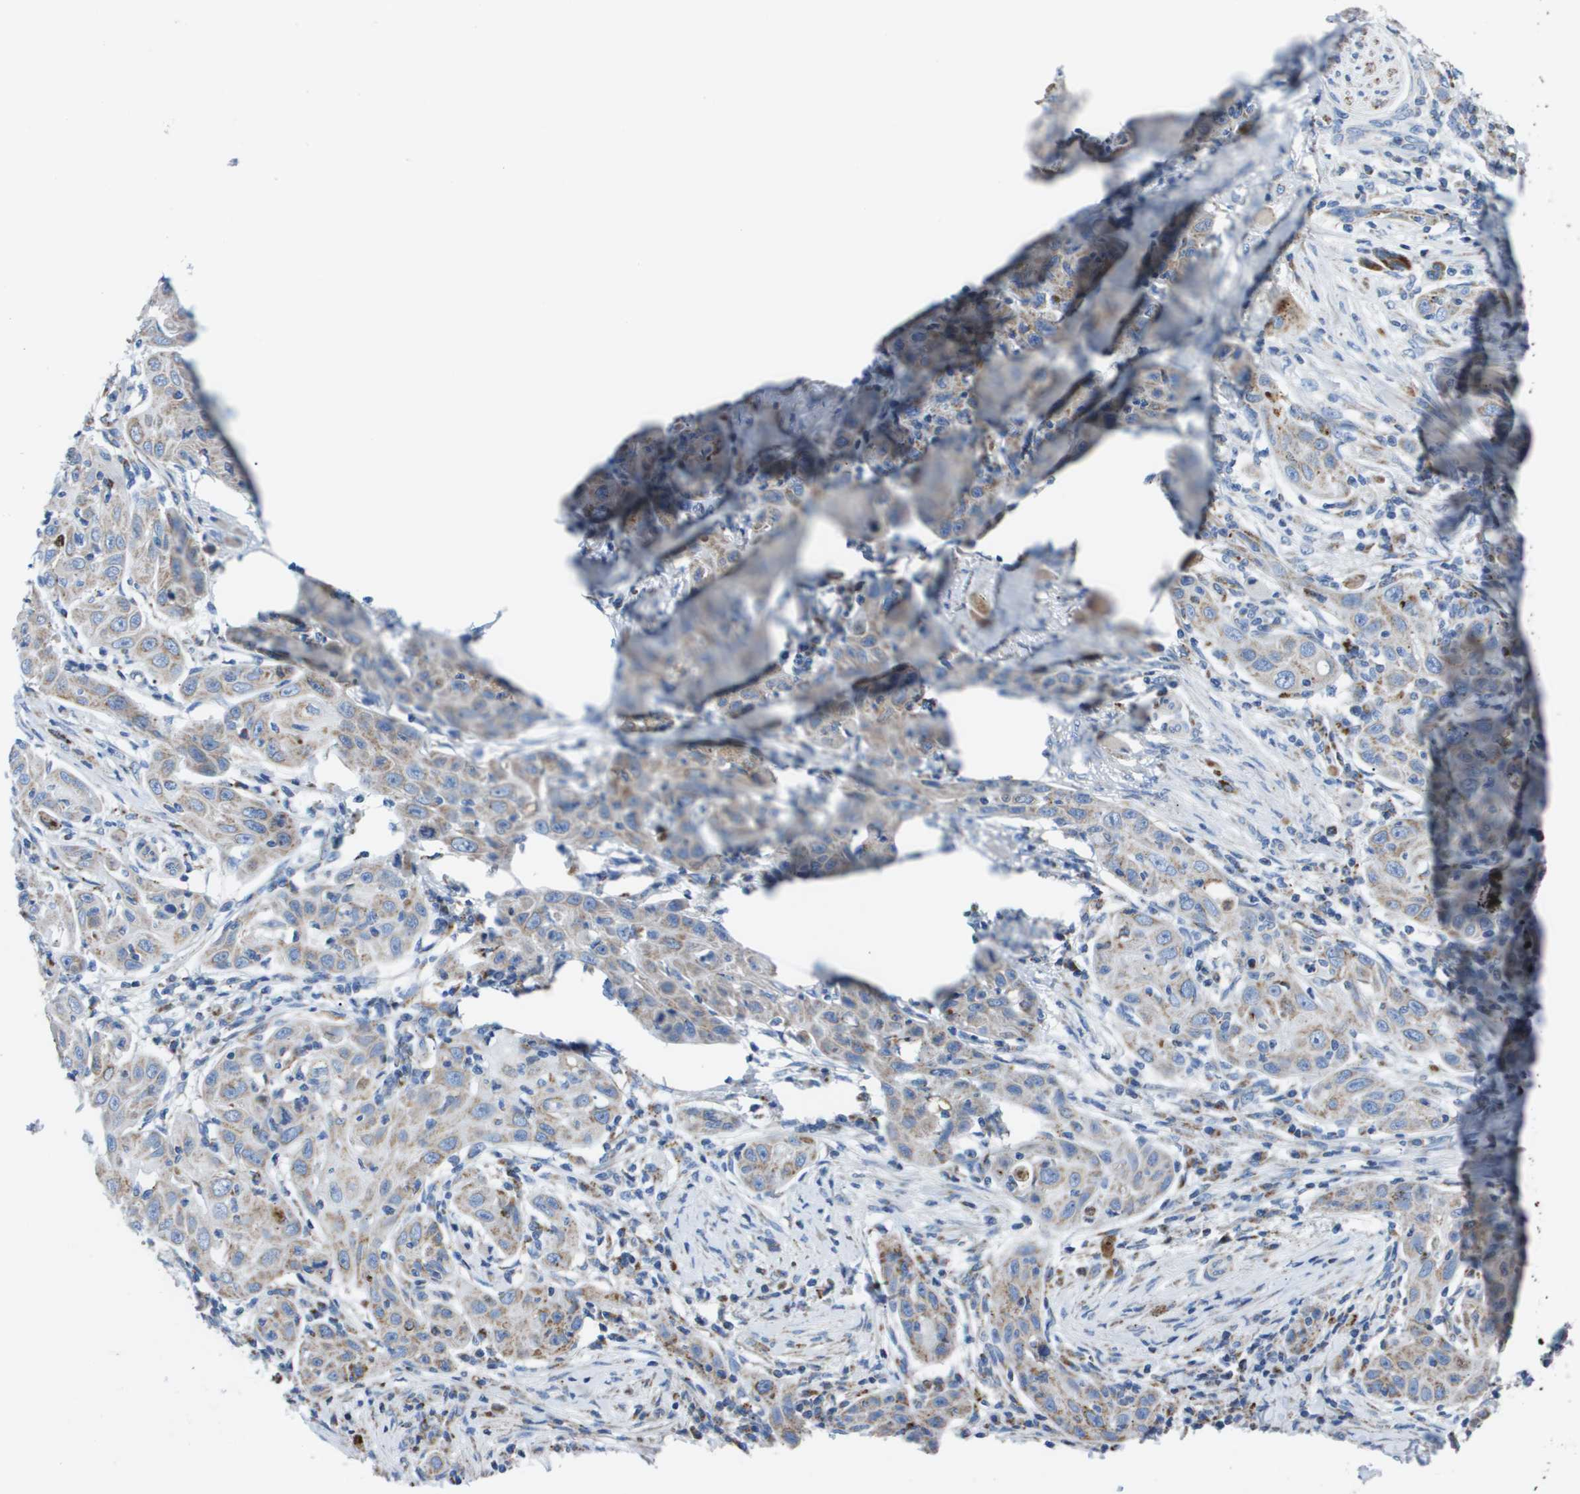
{"staining": {"intensity": "weak", "quantity": "25%-75%", "location": "cytoplasmic/membranous"}, "tissue": "skin cancer", "cell_type": "Tumor cells", "image_type": "cancer", "snomed": [{"axis": "morphology", "description": "Squamous cell carcinoma, NOS"}, {"axis": "topography", "description": "Skin"}], "caption": "Immunohistochemistry photomicrograph of human squamous cell carcinoma (skin) stained for a protein (brown), which demonstrates low levels of weak cytoplasmic/membranous positivity in about 25%-75% of tumor cells.", "gene": "ZDHHC3", "patient": {"sex": "female", "age": 88}}